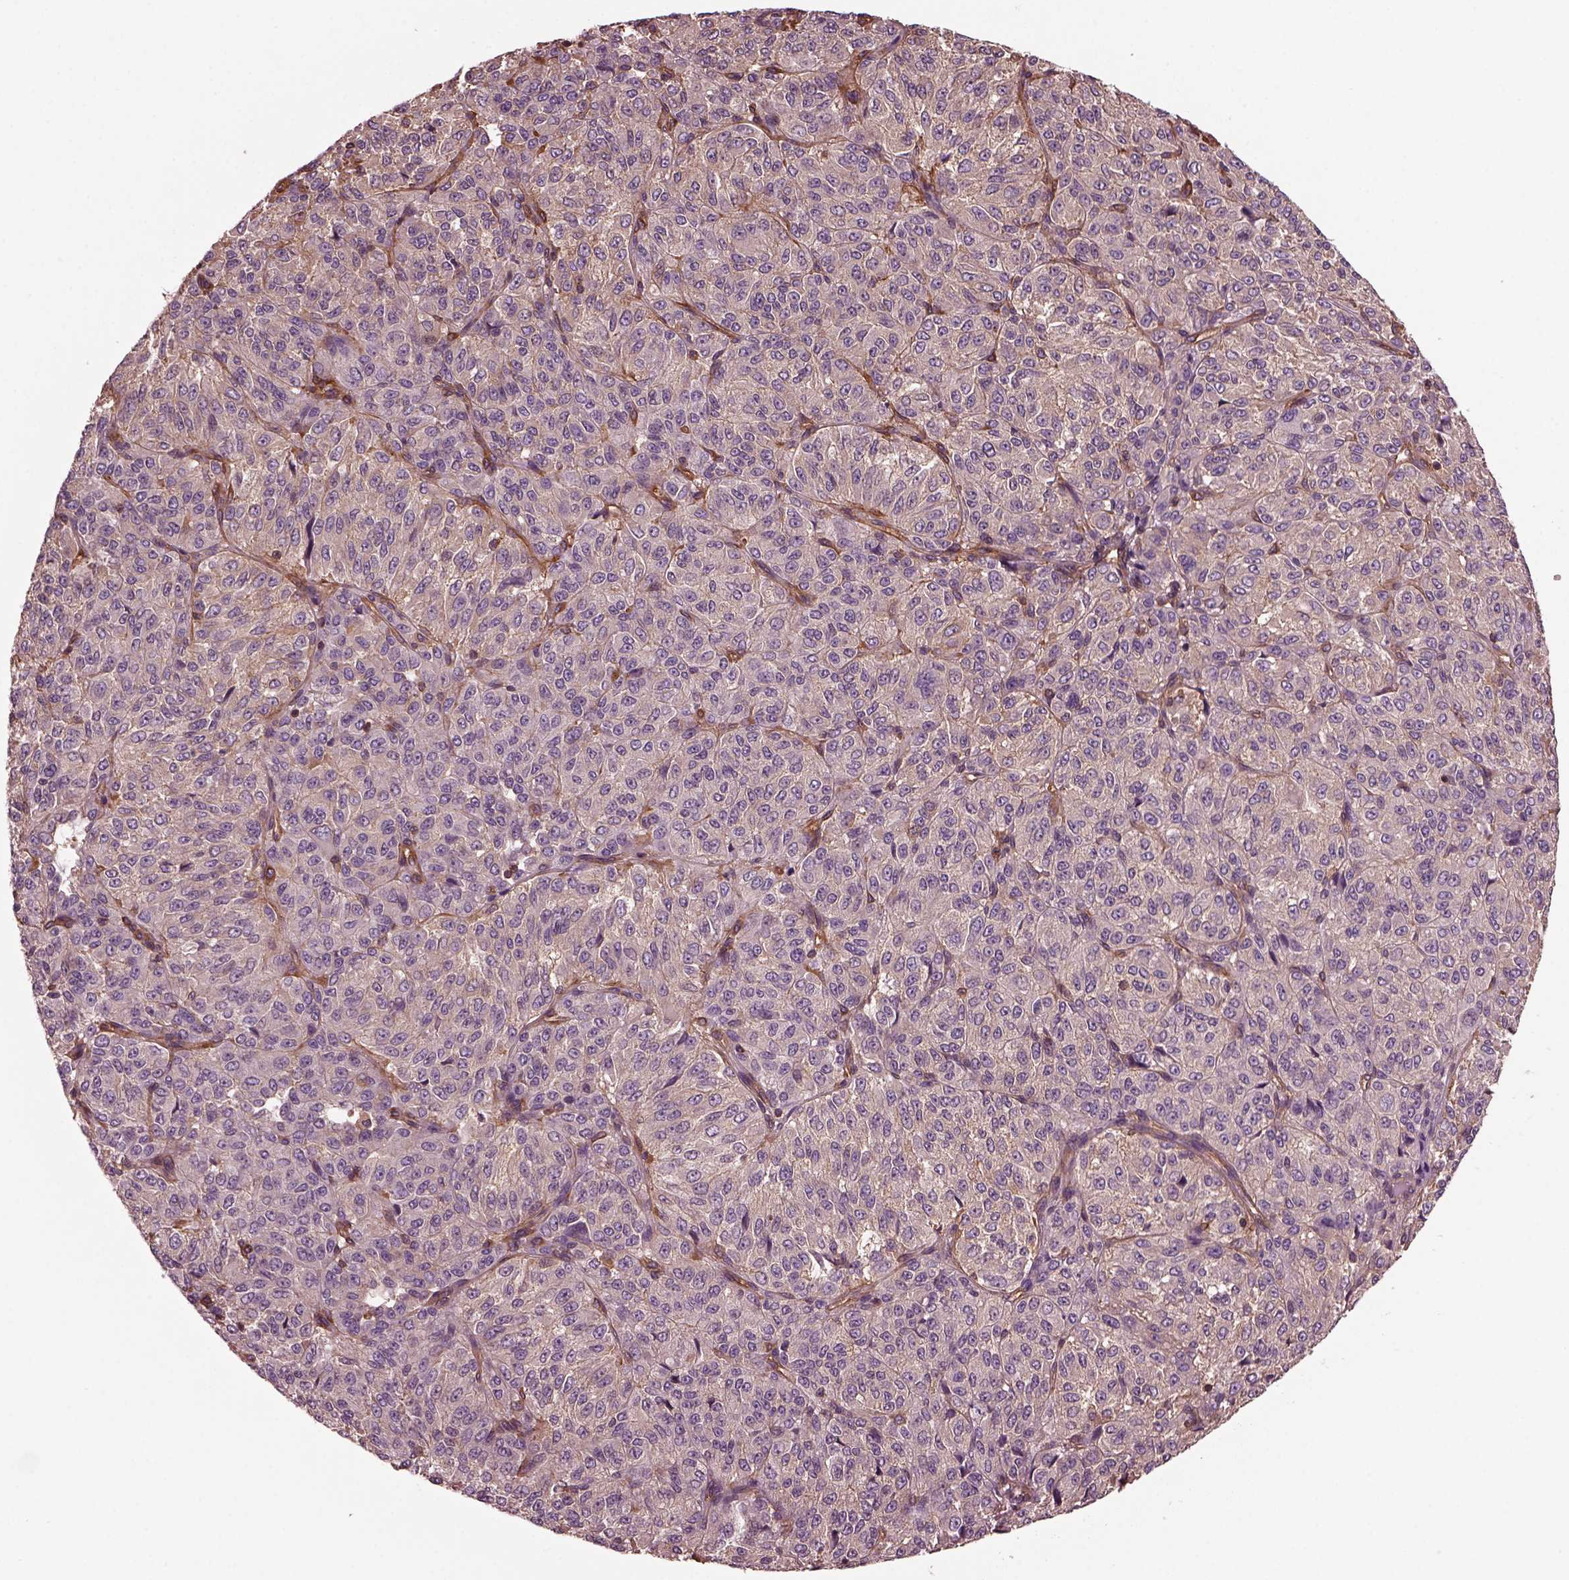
{"staining": {"intensity": "weak", "quantity": "25%-75%", "location": "cytoplasmic/membranous"}, "tissue": "melanoma", "cell_type": "Tumor cells", "image_type": "cancer", "snomed": [{"axis": "morphology", "description": "Malignant melanoma, Metastatic site"}, {"axis": "topography", "description": "Brain"}], "caption": "Brown immunohistochemical staining in melanoma displays weak cytoplasmic/membranous expression in approximately 25%-75% of tumor cells. The protein of interest is stained brown, and the nuclei are stained in blue (DAB IHC with brightfield microscopy, high magnification).", "gene": "MYL6", "patient": {"sex": "female", "age": 56}}